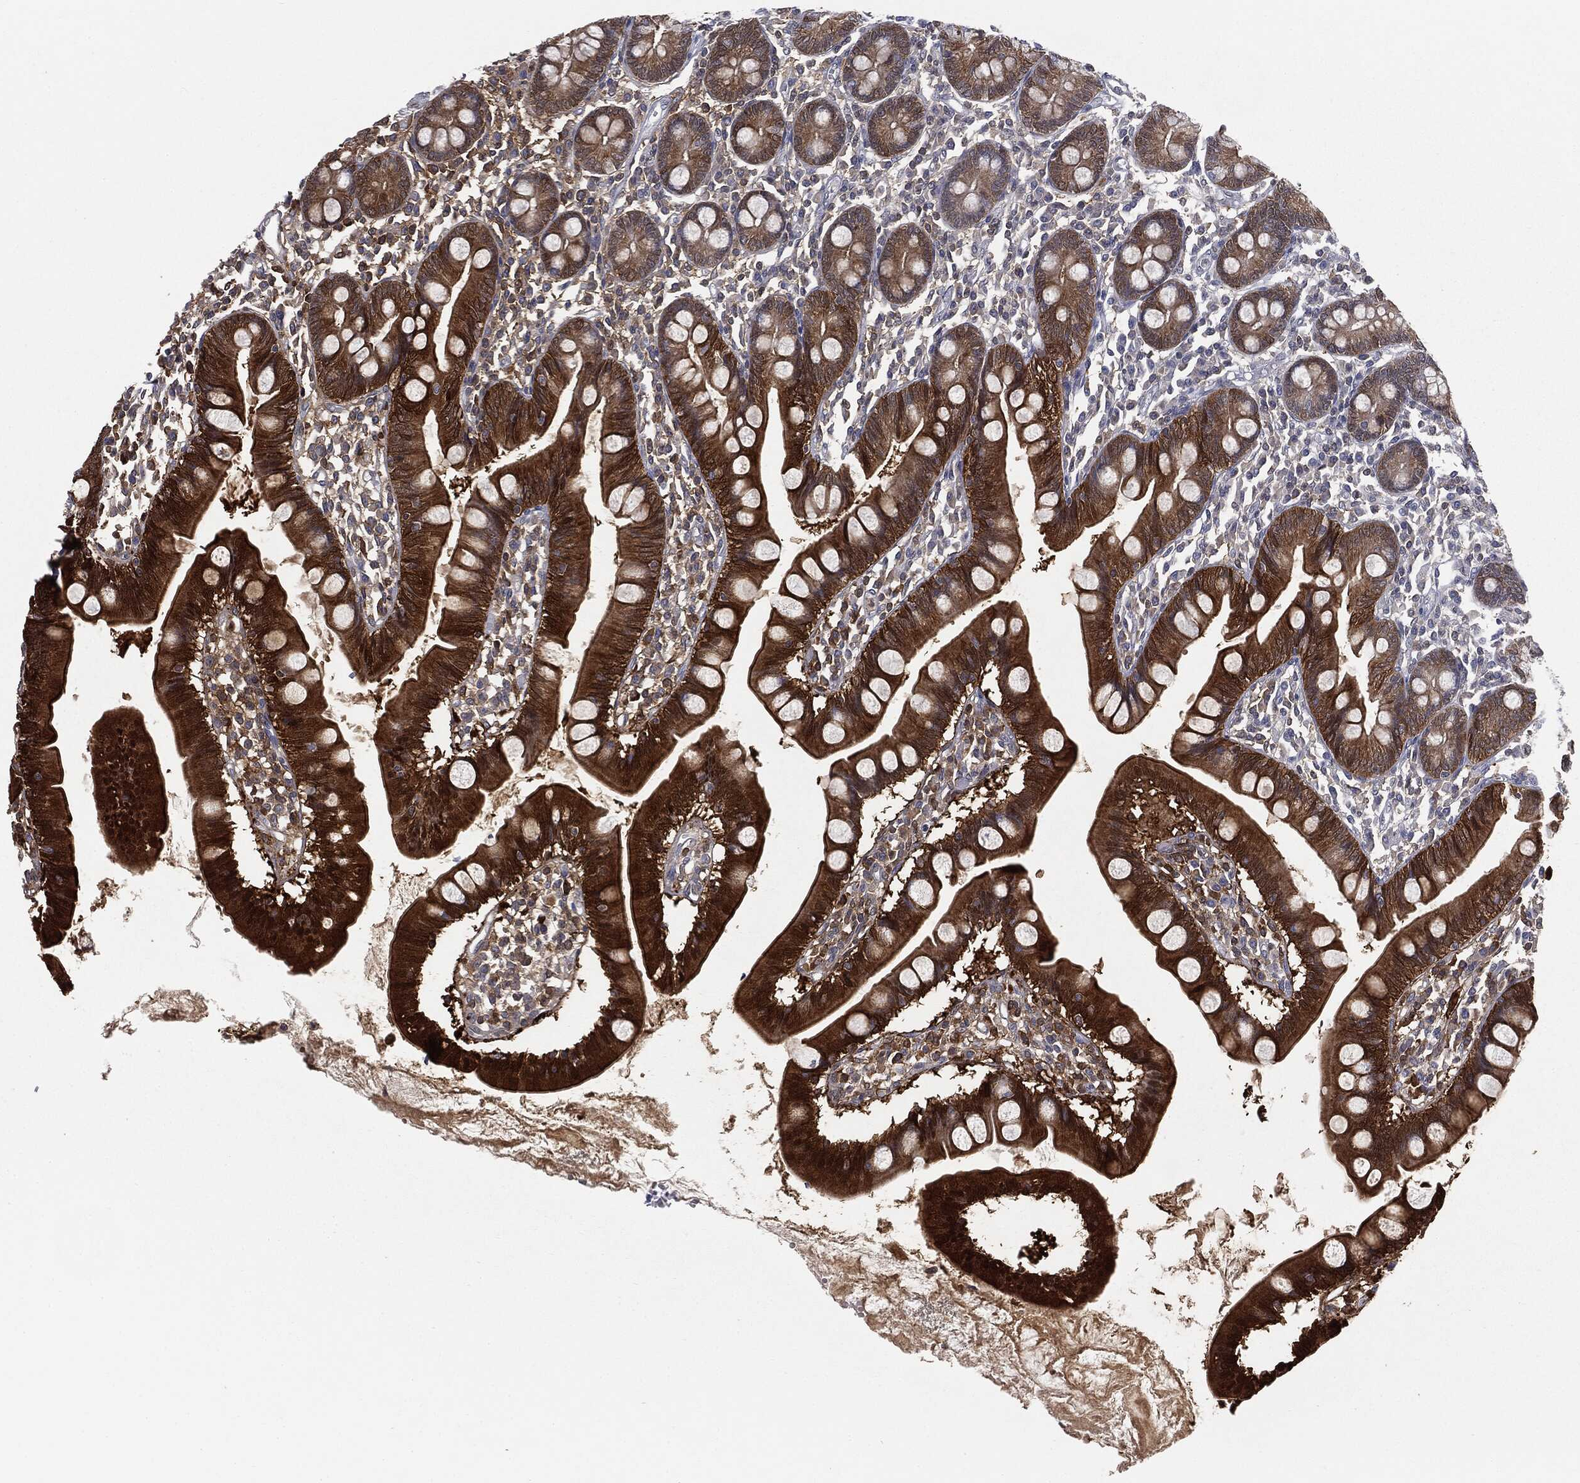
{"staining": {"intensity": "strong", "quantity": "25%-75%", "location": "cytoplasmic/membranous"}, "tissue": "small intestine", "cell_type": "Glandular cells", "image_type": "normal", "snomed": [{"axis": "morphology", "description": "Normal tissue, NOS"}, {"axis": "topography", "description": "Small intestine"}], "caption": "Small intestine stained with IHC exhibits strong cytoplasmic/membranous staining in approximately 25%-75% of glandular cells.", "gene": "ALDOB", "patient": {"sex": "male", "age": 88}}